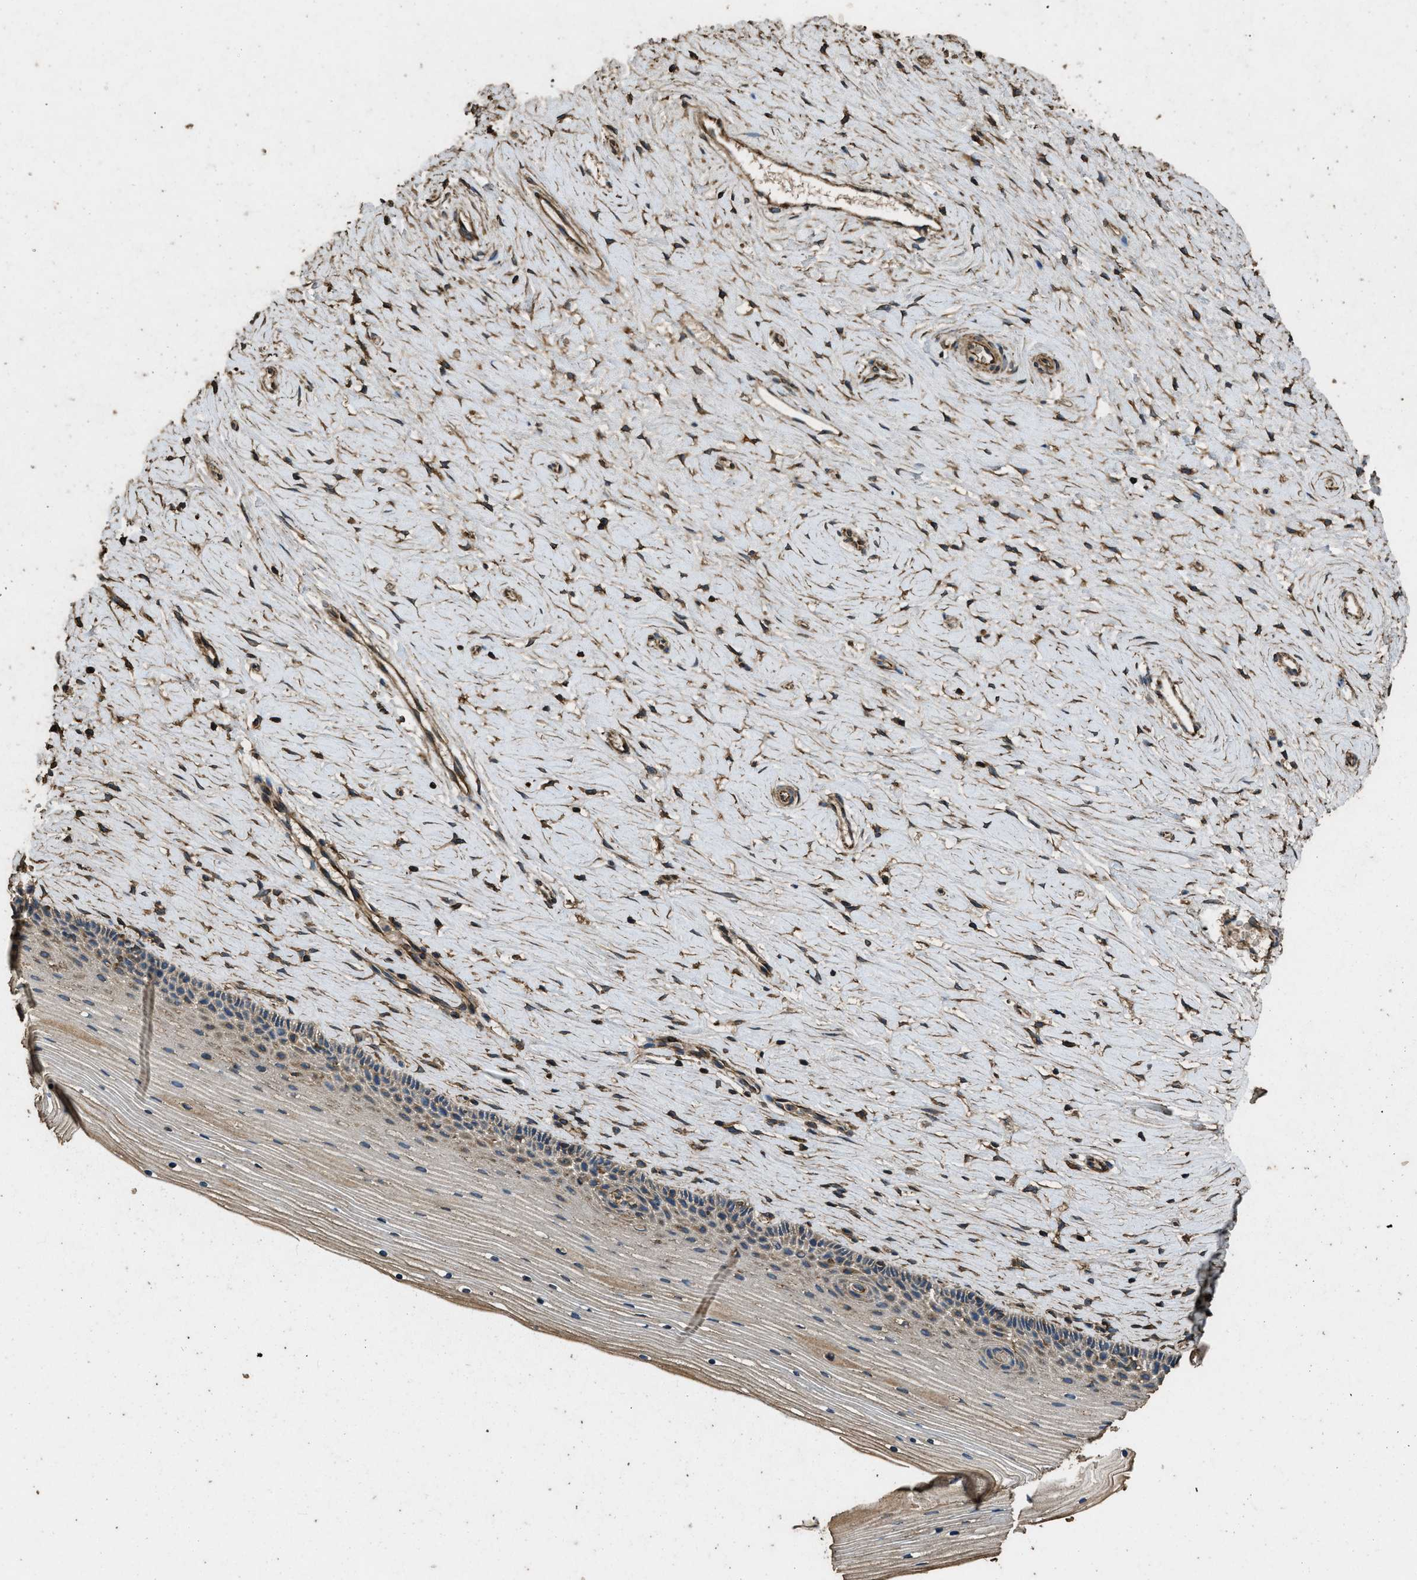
{"staining": {"intensity": "moderate", "quantity": "25%-75%", "location": "cytoplasmic/membranous"}, "tissue": "cervix", "cell_type": "Squamous epithelial cells", "image_type": "normal", "snomed": [{"axis": "morphology", "description": "Normal tissue, NOS"}, {"axis": "topography", "description": "Cervix"}], "caption": "High-magnification brightfield microscopy of benign cervix stained with DAB (brown) and counterstained with hematoxylin (blue). squamous epithelial cells exhibit moderate cytoplasmic/membranous positivity is appreciated in about25%-75% of cells. Immunohistochemistry stains the protein of interest in brown and the nuclei are stained blue.", "gene": "CYRIA", "patient": {"sex": "female", "age": 39}}